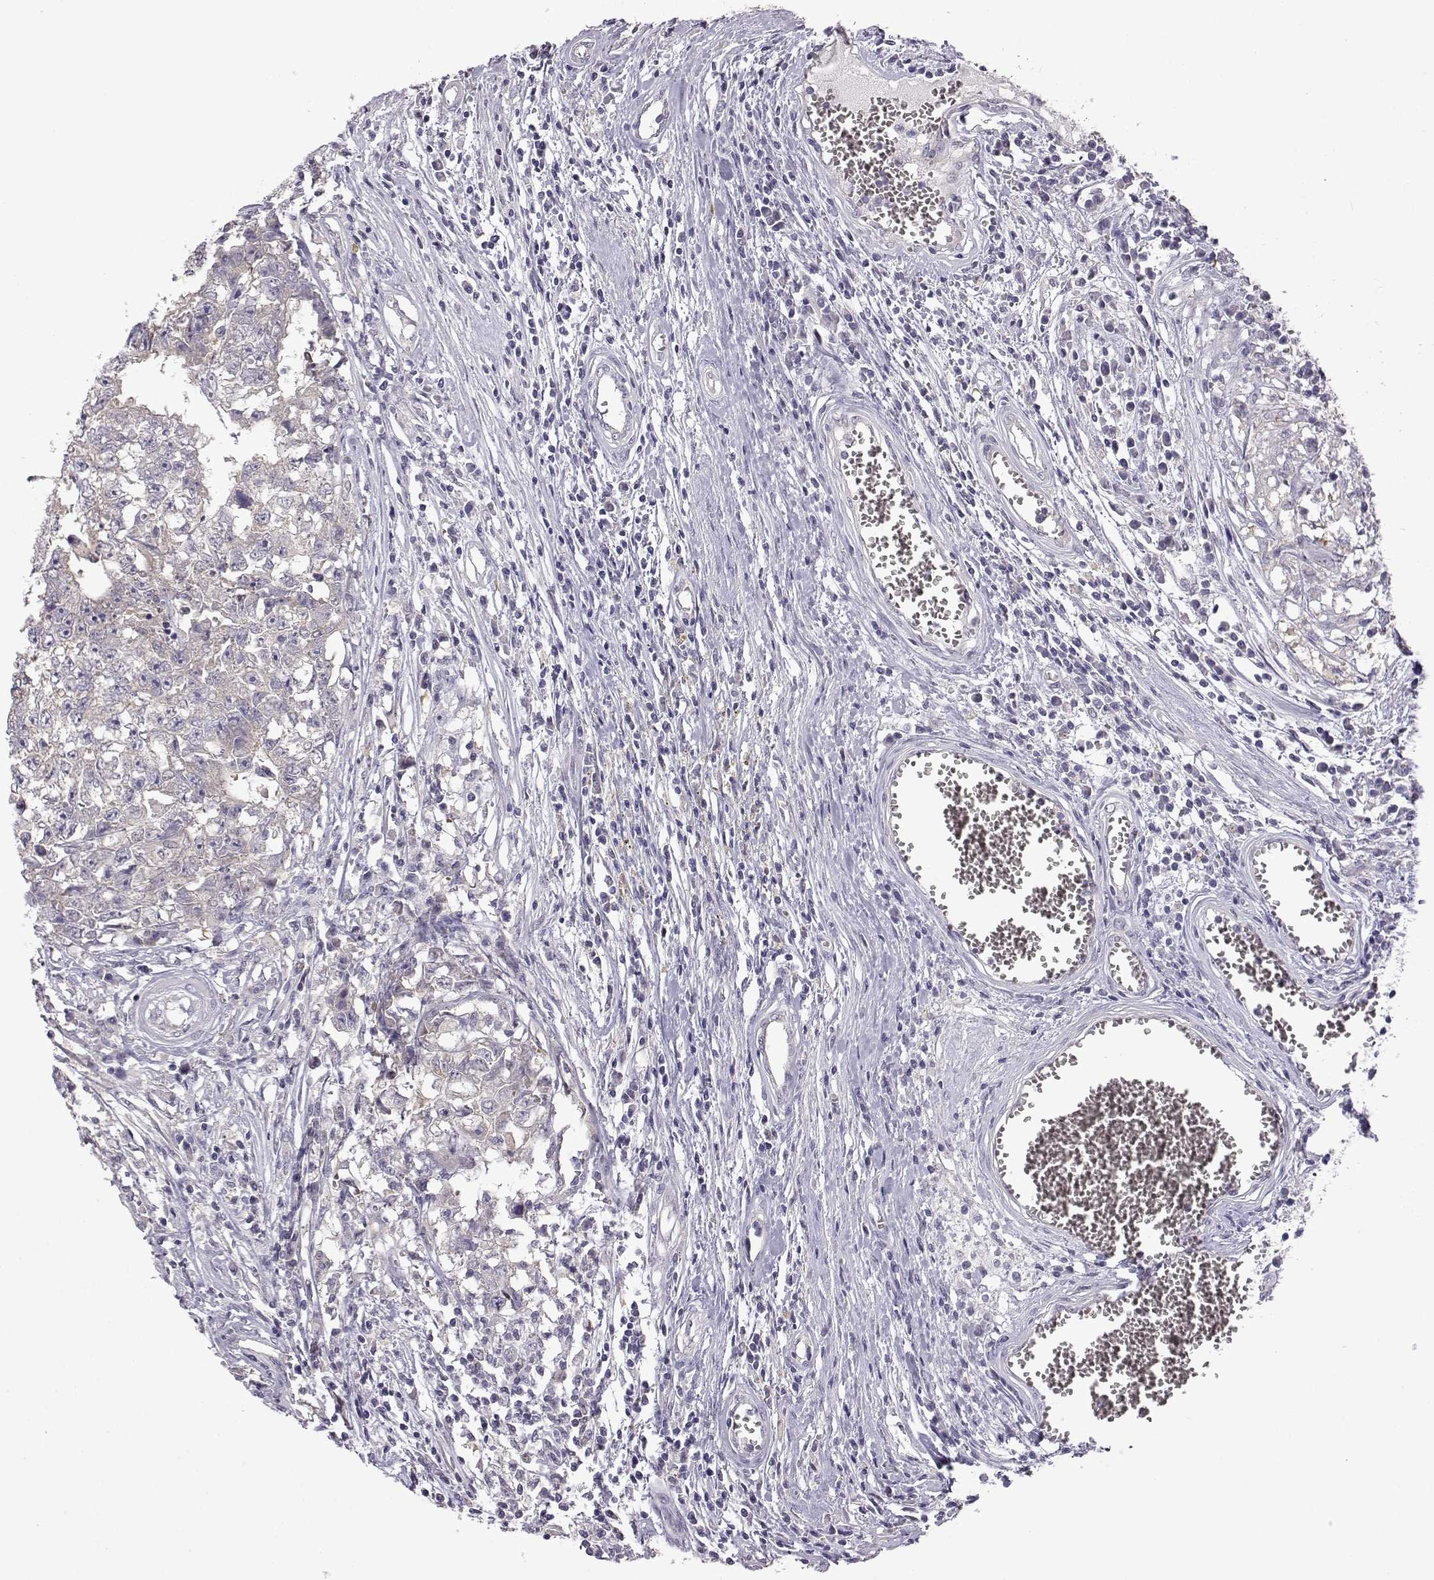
{"staining": {"intensity": "negative", "quantity": "none", "location": "none"}, "tissue": "testis cancer", "cell_type": "Tumor cells", "image_type": "cancer", "snomed": [{"axis": "morphology", "description": "Carcinoma, Embryonal, NOS"}, {"axis": "topography", "description": "Testis"}], "caption": "Micrograph shows no significant protein positivity in tumor cells of testis embryonal carcinoma.", "gene": "VGF", "patient": {"sex": "male", "age": 36}}